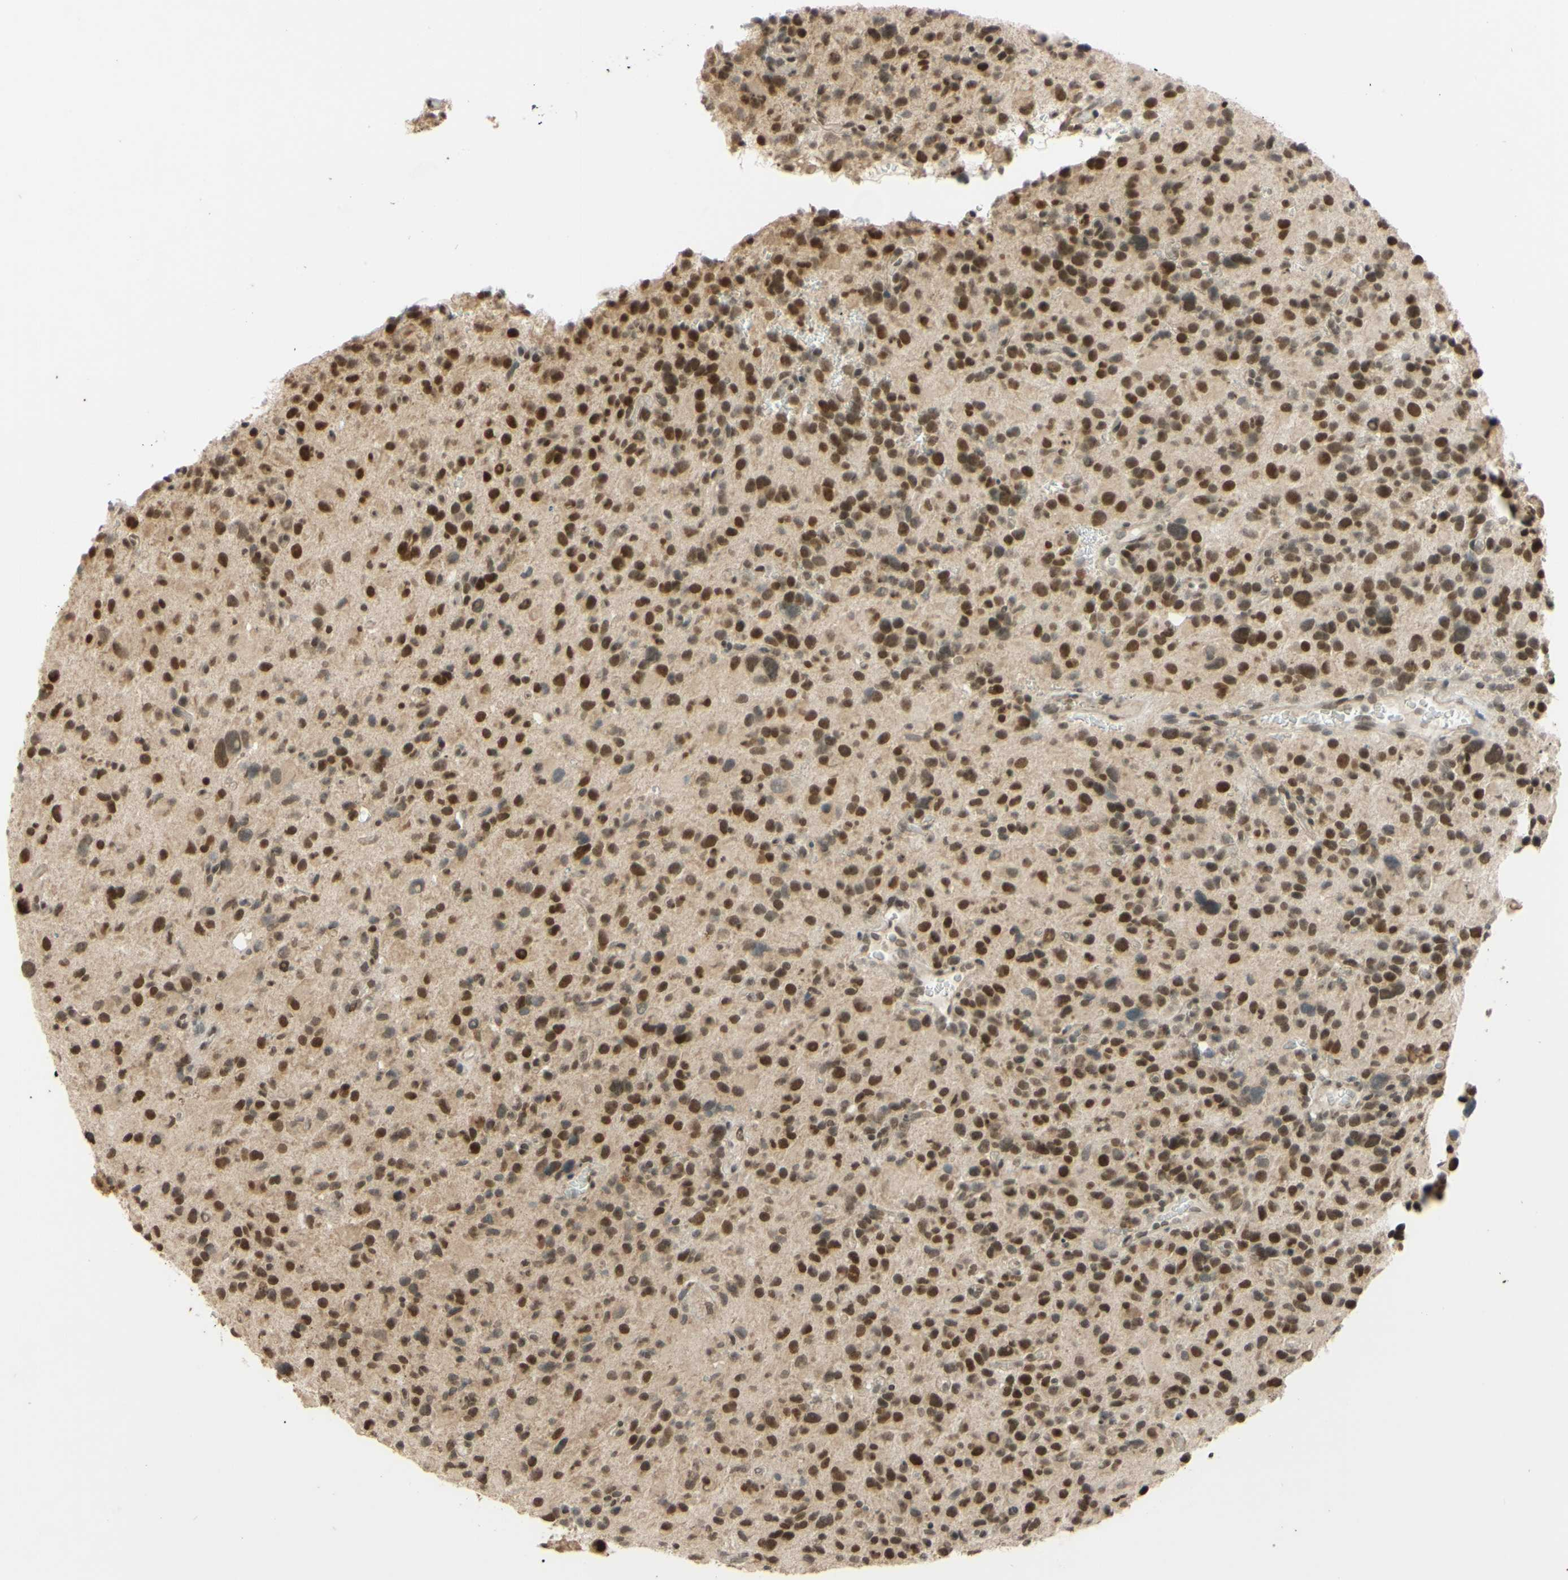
{"staining": {"intensity": "moderate", "quantity": ">75%", "location": "nuclear"}, "tissue": "glioma", "cell_type": "Tumor cells", "image_type": "cancer", "snomed": [{"axis": "morphology", "description": "Glioma, malignant, High grade"}, {"axis": "topography", "description": "Brain"}], "caption": "Immunohistochemical staining of human malignant glioma (high-grade) shows medium levels of moderate nuclear protein staining in approximately >75% of tumor cells.", "gene": "SMARCB1", "patient": {"sex": "male", "age": 48}}